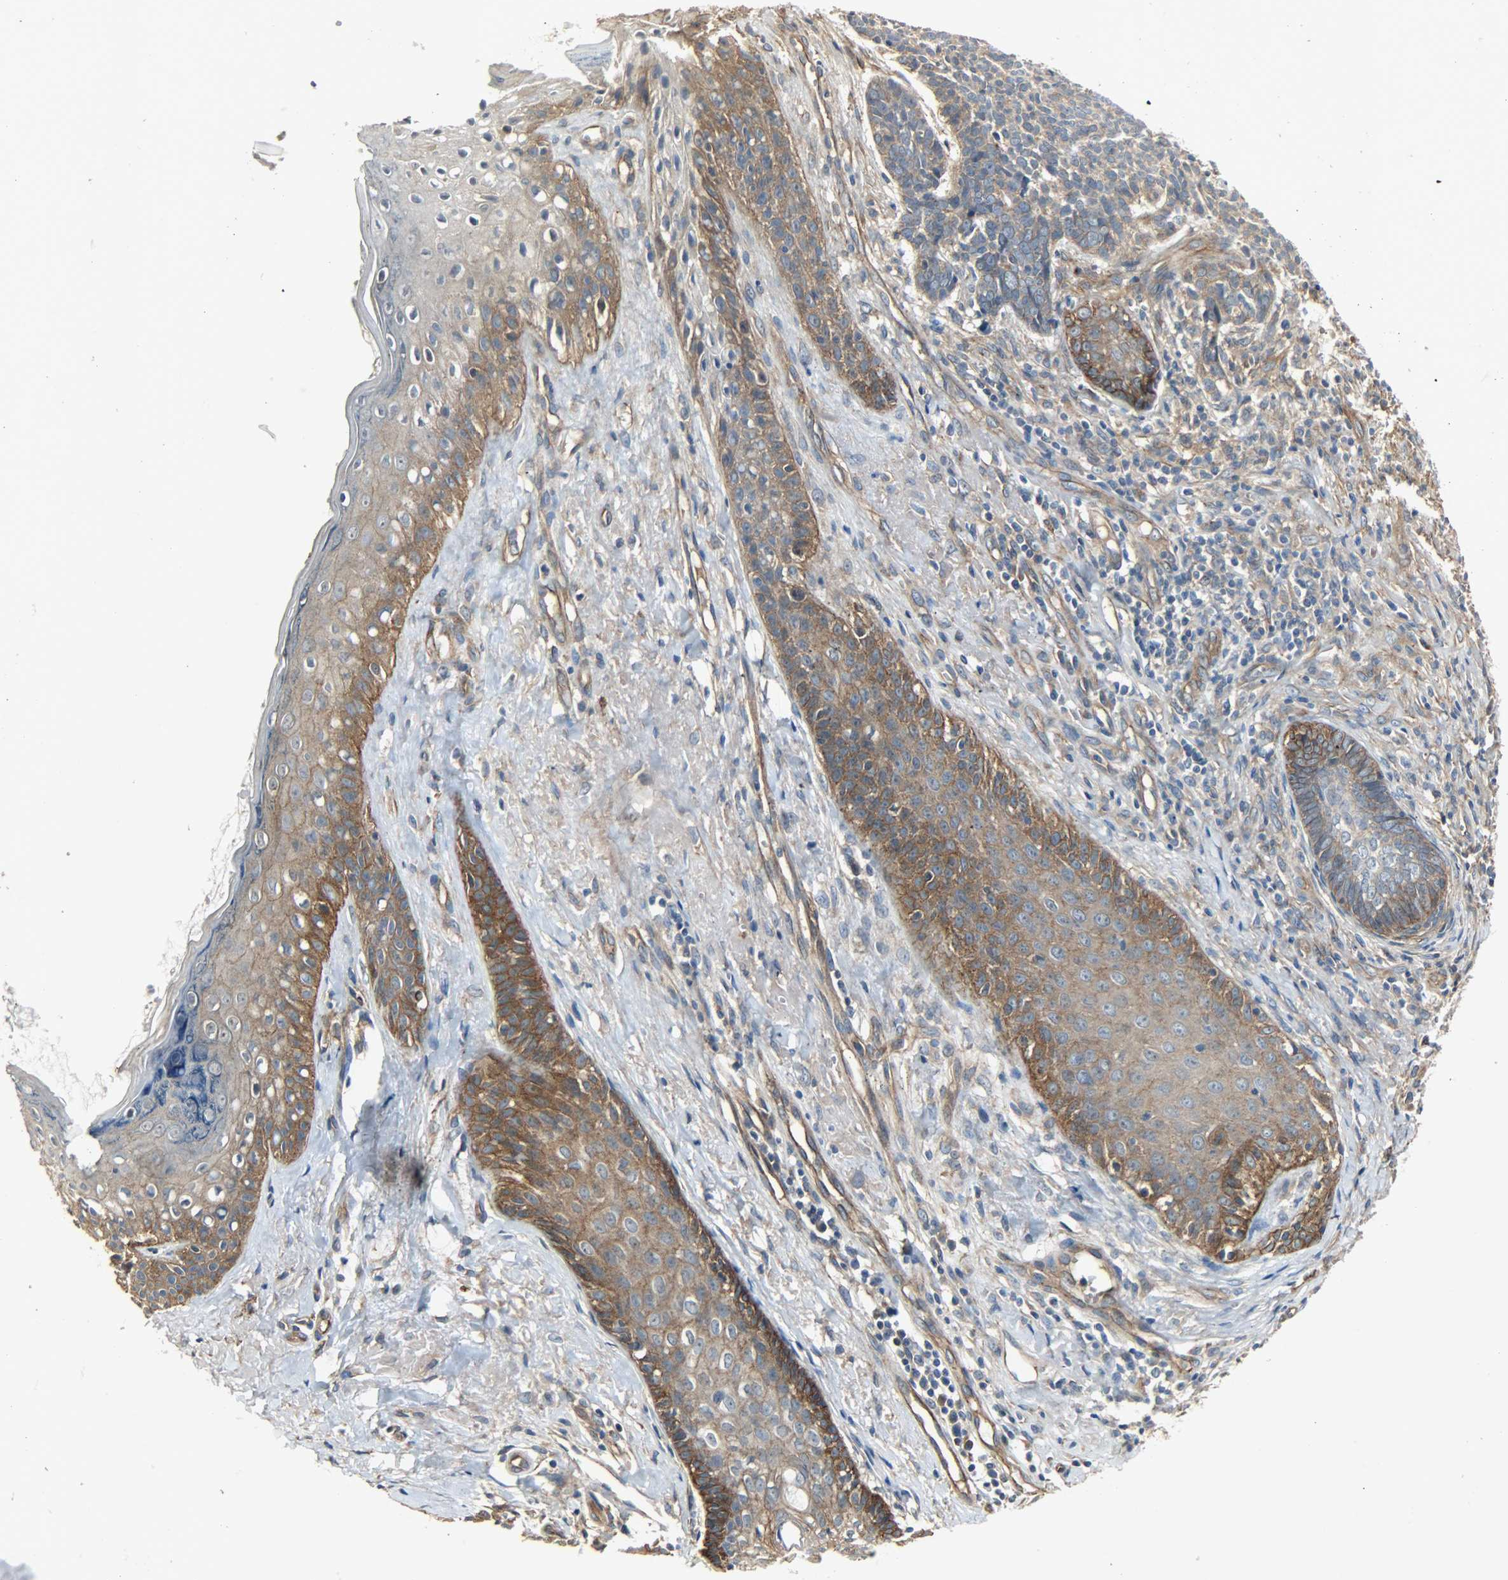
{"staining": {"intensity": "moderate", "quantity": ">75%", "location": "cytoplasmic/membranous"}, "tissue": "skin cancer", "cell_type": "Tumor cells", "image_type": "cancer", "snomed": [{"axis": "morphology", "description": "Basal cell carcinoma"}, {"axis": "topography", "description": "Skin"}], "caption": "Moderate cytoplasmic/membranous protein staining is appreciated in about >75% of tumor cells in basal cell carcinoma (skin).", "gene": "KIAA1217", "patient": {"sex": "male", "age": 84}}